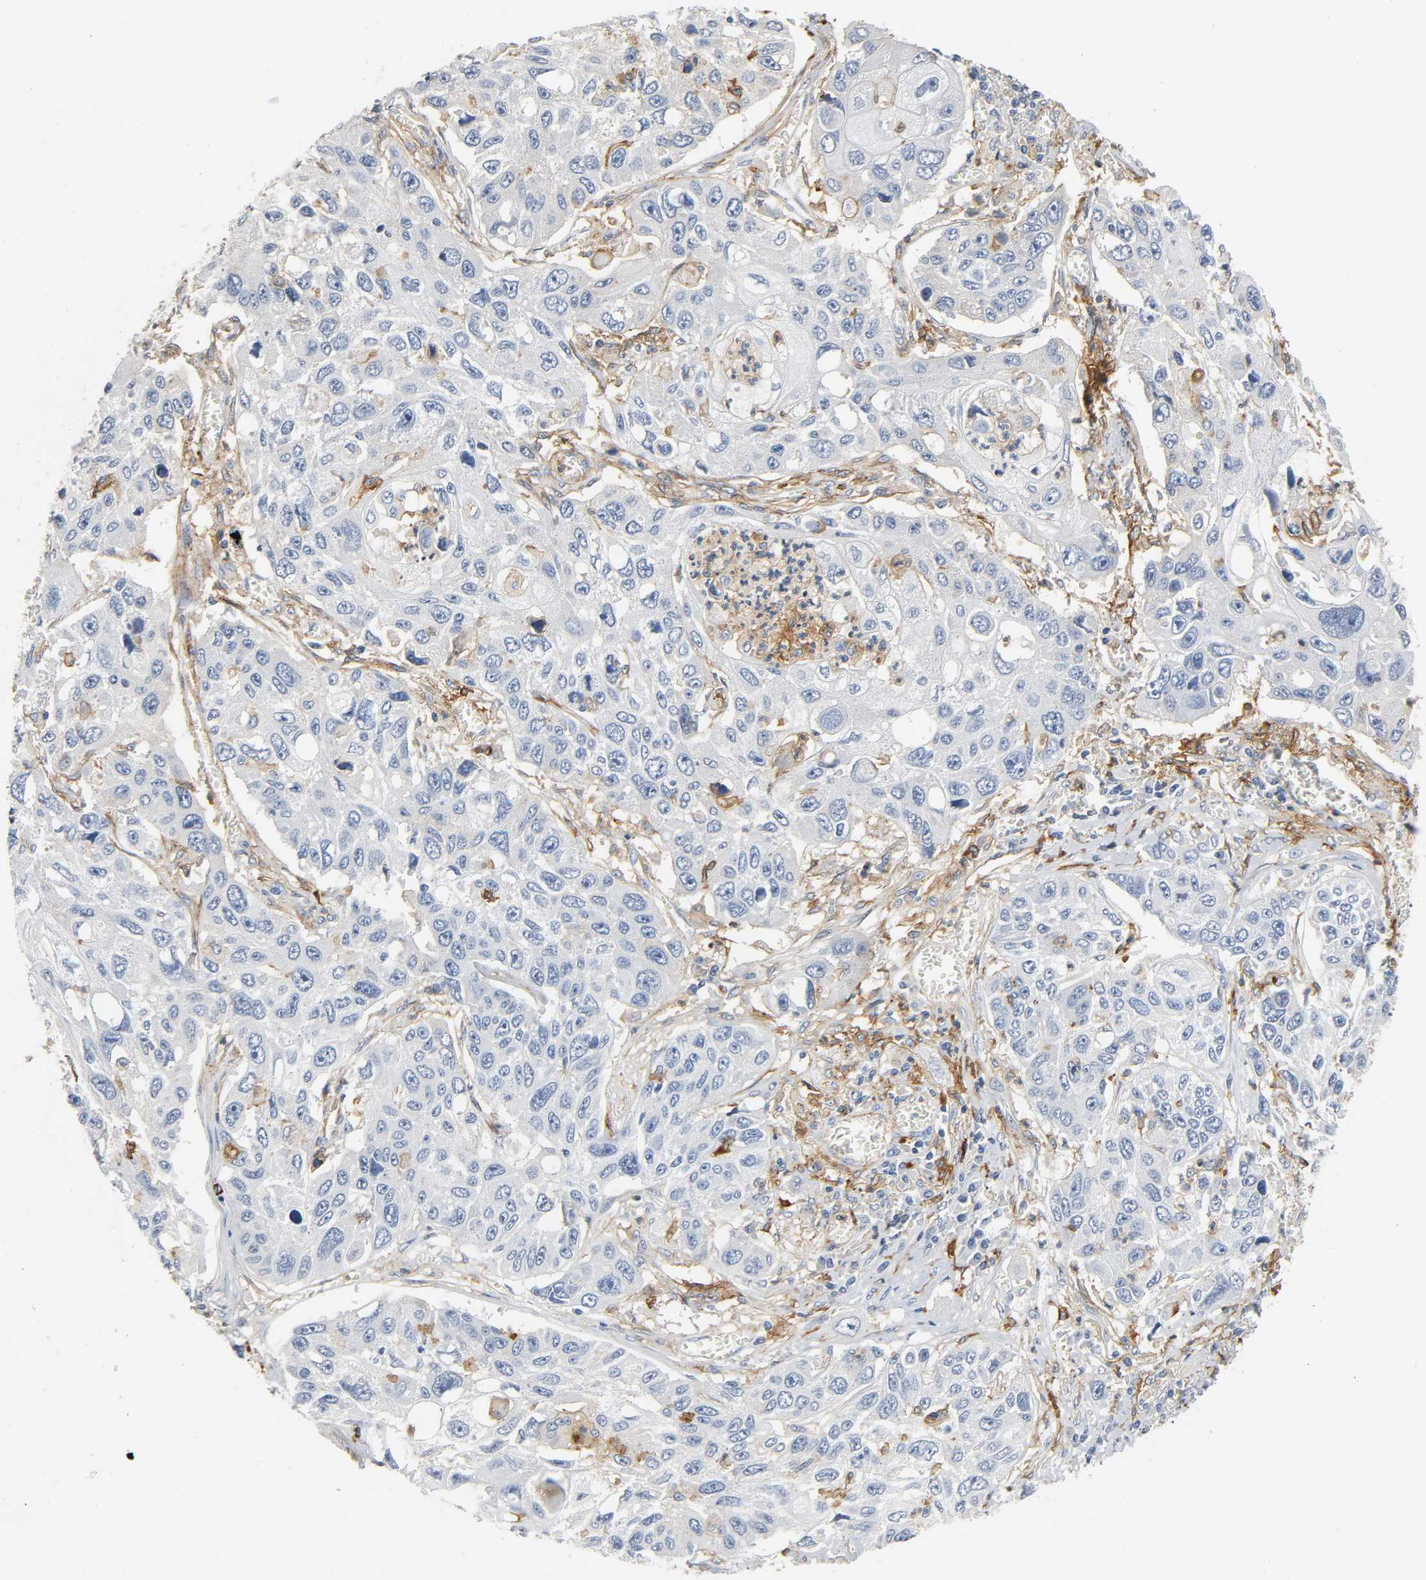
{"staining": {"intensity": "weak", "quantity": "<25%", "location": "cytoplasmic/membranous"}, "tissue": "lung cancer", "cell_type": "Tumor cells", "image_type": "cancer", "snomed": [{"axis": "morphology", "description": "Squamous cell carcinoma, NOS"}, {"axis": "topography", "description": "Lung"}], "caption": "The immunohistochemistry (IHC) micrograph has no significant expression in tumor cells of lung squamous cell carcinoma tissue. Brightfield microscopy of immunohistochemistry (IHC) stained with DAB (brown) and hematoxylin (blue), captured at high magnification.", "gene": "ANPEP", "patient": {"sex": "male", "age": 71}}